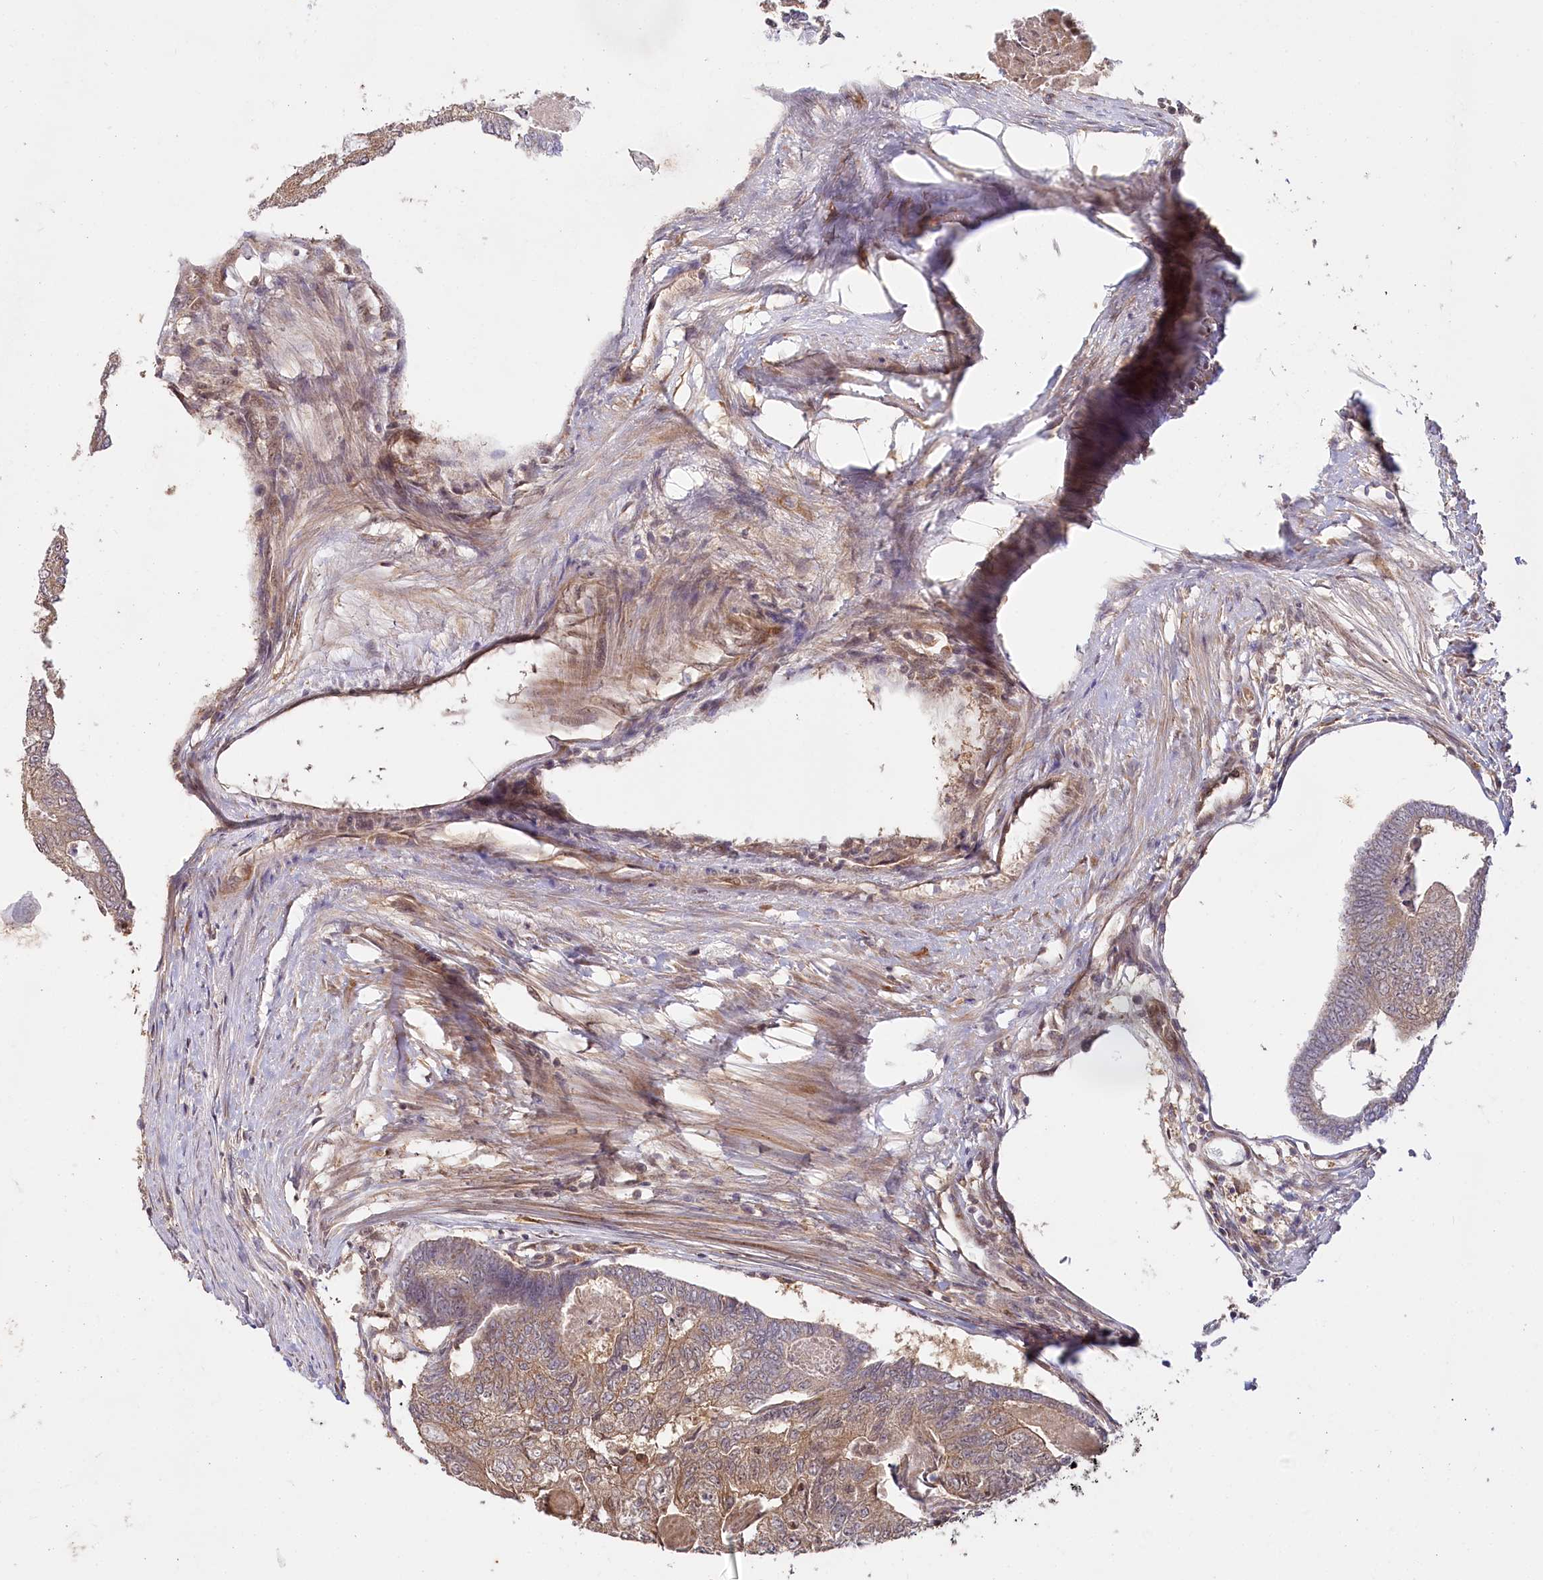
{"staining": {"intensity": "weak", "quantity": ">75%", "location": "cytoplasmic/membranous"}, "tissue": "colorectal cancer", "cell_type": "Tumor cells", "image_type": "cancer", "snomed": [{"axis": "morphology", "description": "Adenocarcinoma, NOS"}, {"axis": "topography", "description": "Colon"}], "caption": "Protein expression analysis of human colorectal cancer reveals weak cytoplasmic/membranous staining in approximately >75% of tumor cells. Using DAB (3,3'-diaminobenzidine) (brown) and hematoxylin (blue) stains, captured at high magnification using brightfield microscopy.", "gene": "CEP70", "patient": {"sex": "female", "age": 67}}